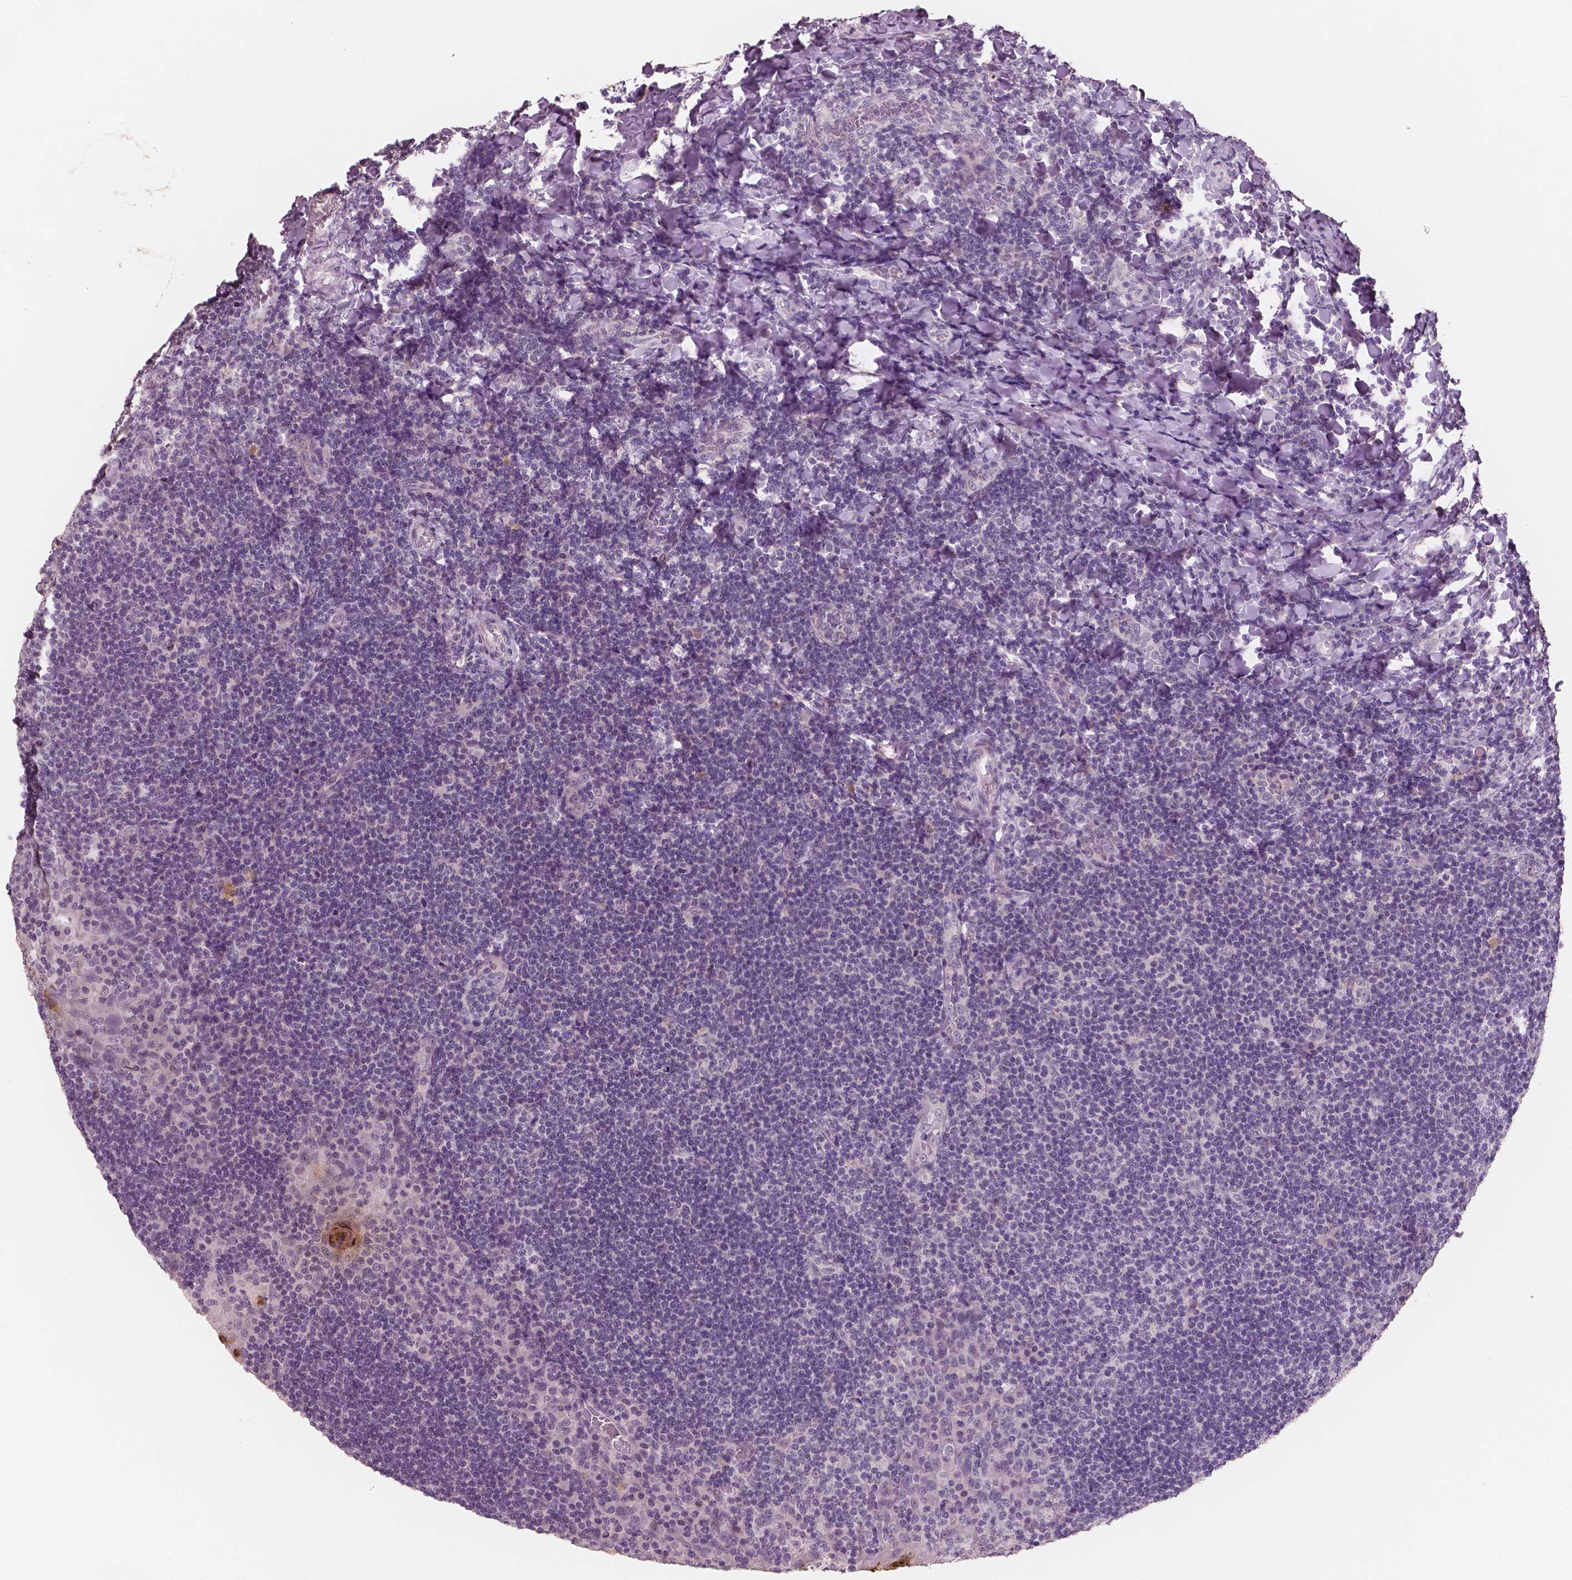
{"staining": {"intensity": "negative", "quantity": "none", "location": "none"}, "tissue": "tonsil", "cell_type": "Germinal center cells", "image_type": "normal", "snomed": [{"axis": "morphology", "description": "Normal tissue, NOS"}, {"axis": "topography", "description": "Tonsil"}], "caption": "A photomicrograph of tonsil stained for a protein exhibits no brown staining in germinal center cells. Nuclei are stained in blue.", "gene": "RNASE7", "patient": {"sex": "male", "age": 17}}